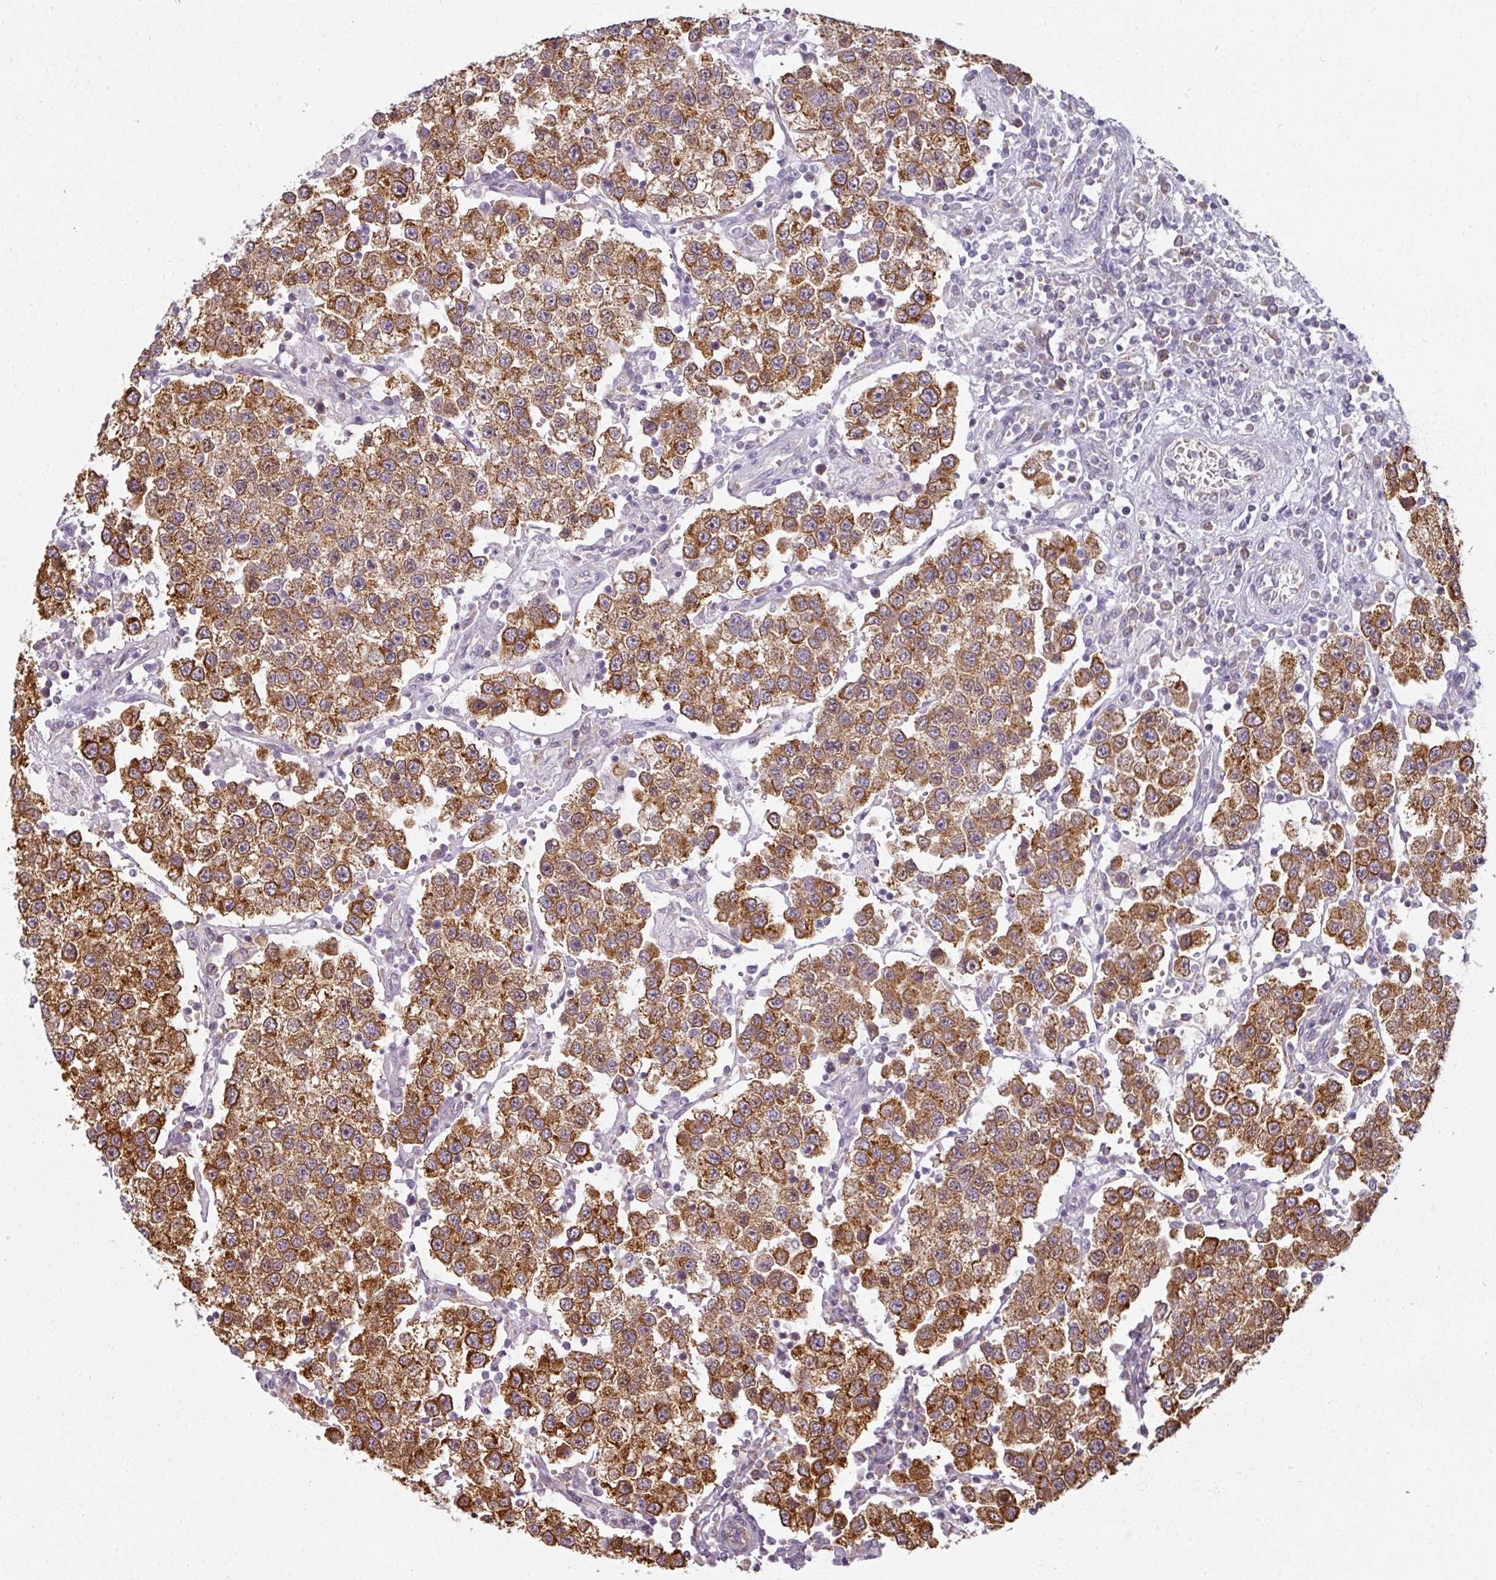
{"staining": {"intensity": "strong", "quantity": ">75%", "location": "cytoplasmic/membranous"}, "tissue": "testis cancer", "cell_type": "Tumor cells", "image_type": "cancer", "snomed": [{"axis": "morphology", "description": "Seminoma, NOS"}, {"axis": "topography", "description": "Testis"}], "caption": "Protein staining displays strong cytoplasmic/membranous staining in about >75% of tumor cells in seminoma (testis).", "gene": "AGPAT4", "patient": {"sex": "male", "age": 37}}